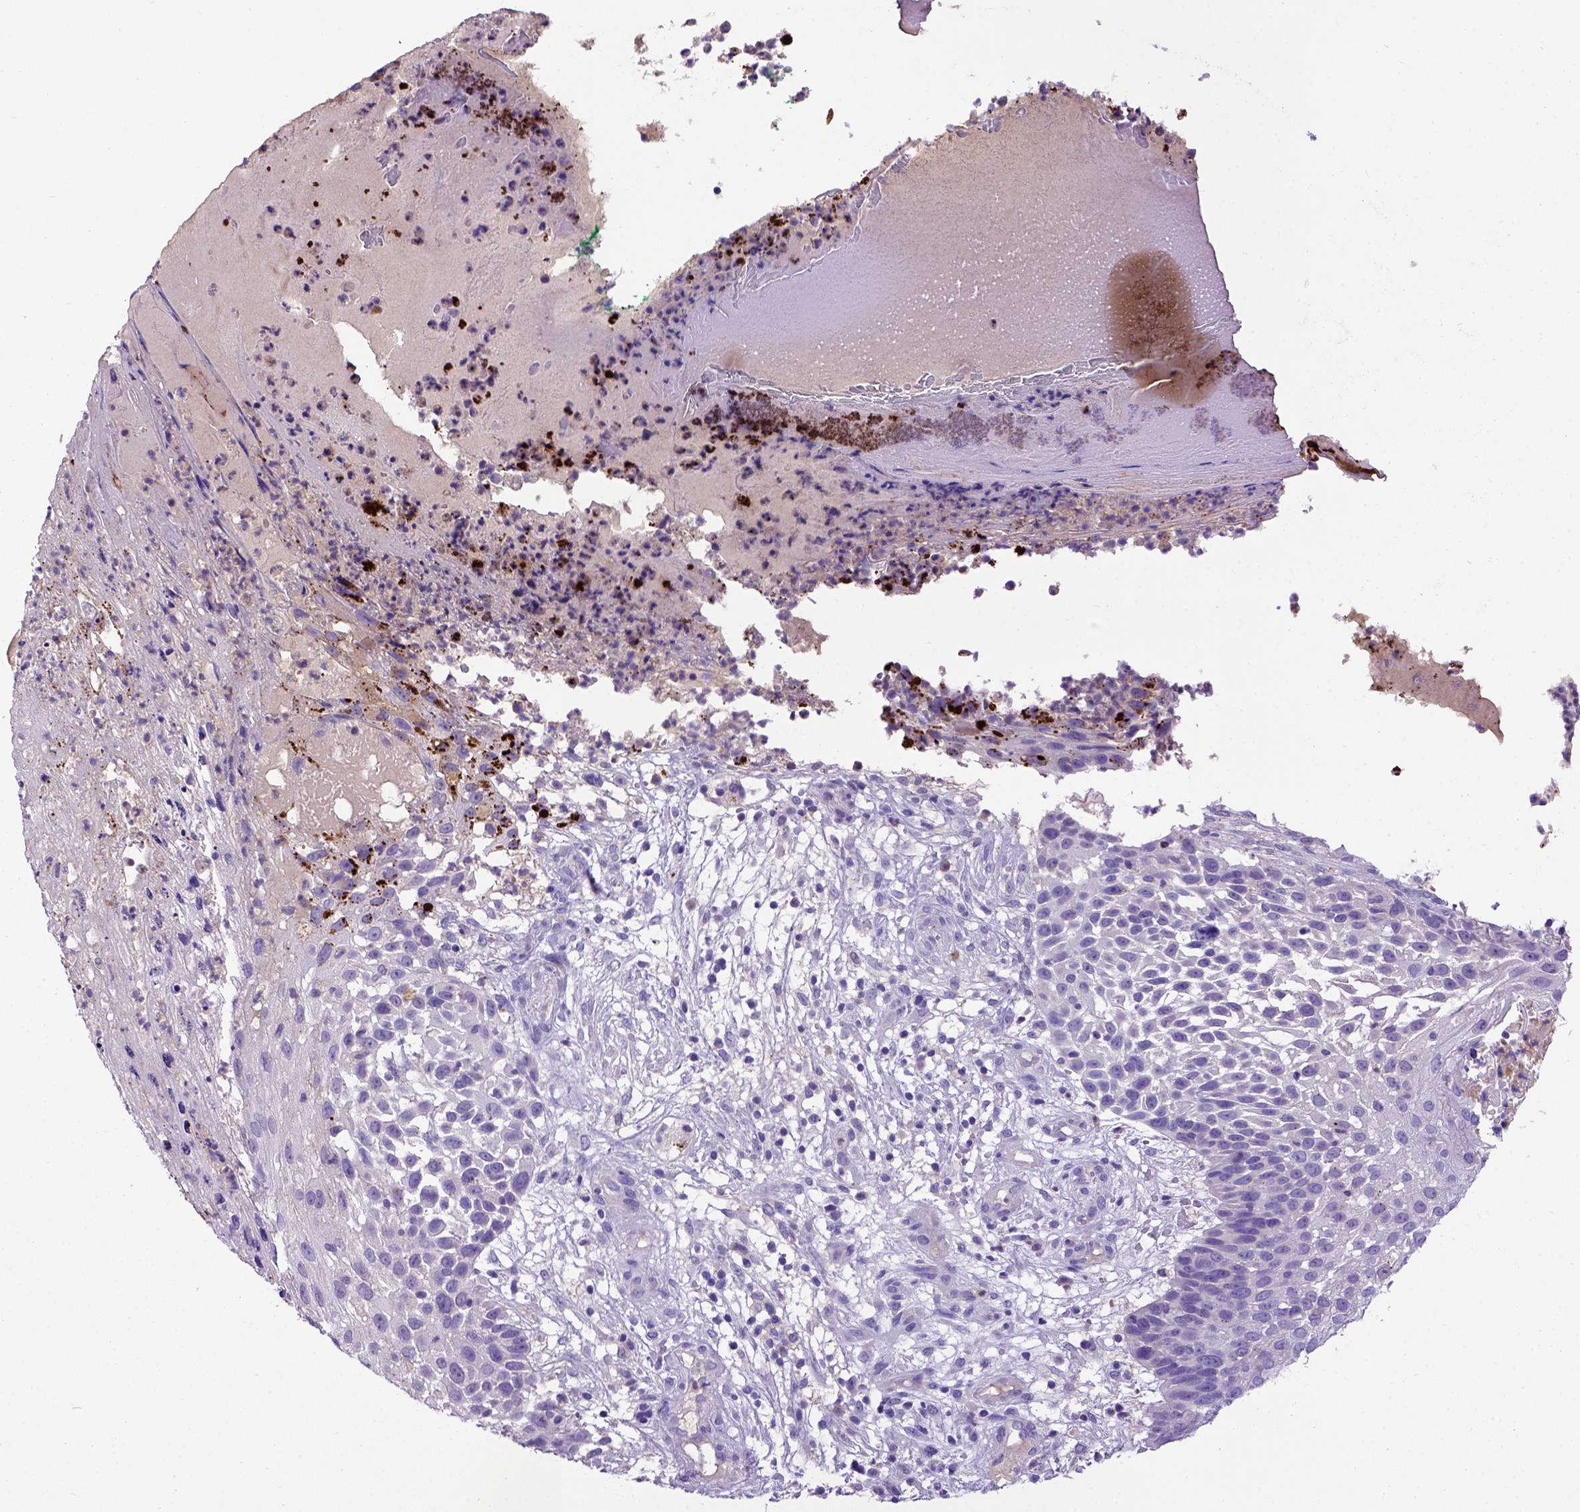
{"staining": {"intensity": "negative", "quantity": "none", "location": "none"}, "tissue": "skin cancer", "cell_type": "Tumor cells", "image_type": "cancer", "snomed": [{"axis": "morphology", "description": "Squamous cell carcinoma, NOS"}, {"axis": "topography", "description": "Skin"}], "caption": "Immunohistochemistry photomicrograph of squamous cell carcinoma (skin) stained for a protein (brown), which reveals no staining in tumor cells.", "gene": "ADAM12", "patient": {"sex": "male", "age": 92}}